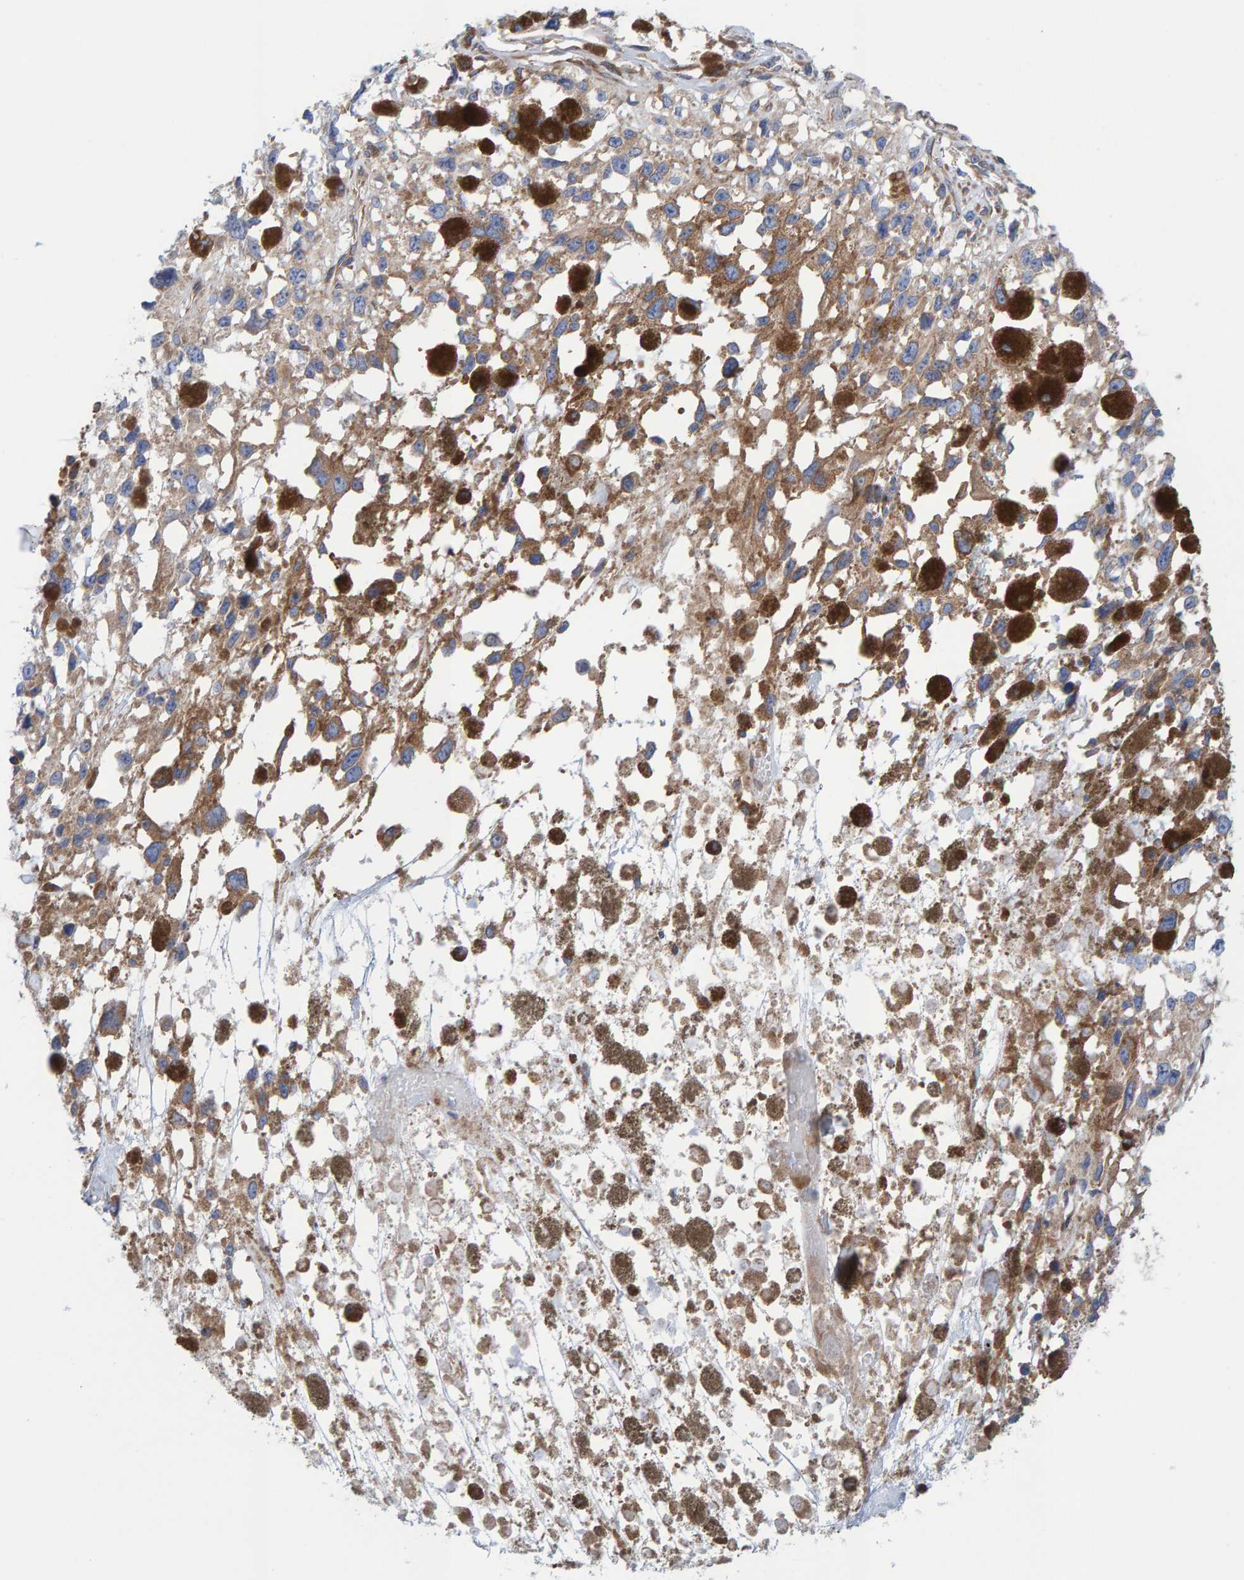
{"staining": {"intensity": "moderate", "quantity": "25%-75%", "location": "cytoplasmic/membranous"}, "tissue": "melanoma", "cell_type": "Tumor cells", "image_type": "cancer", "snomed": [{"axis": "morphology", "description": "Malignant melanoma, Metastatic site"}, {"axis": "topography", "description": "Lymph node"}], "caption": "IHC micrograph of neoplastic tissue: melanoma stained using immunohistochemistry (IHC) shows medium levels of moderate protein expression localized specifically in the cytoplasmic/membranous of tumor cells, appearing as a cytoplasmic/membranous brown color.", "gene": "CDK5RAP3", "patient": {"sex": "male", "age": 59}}